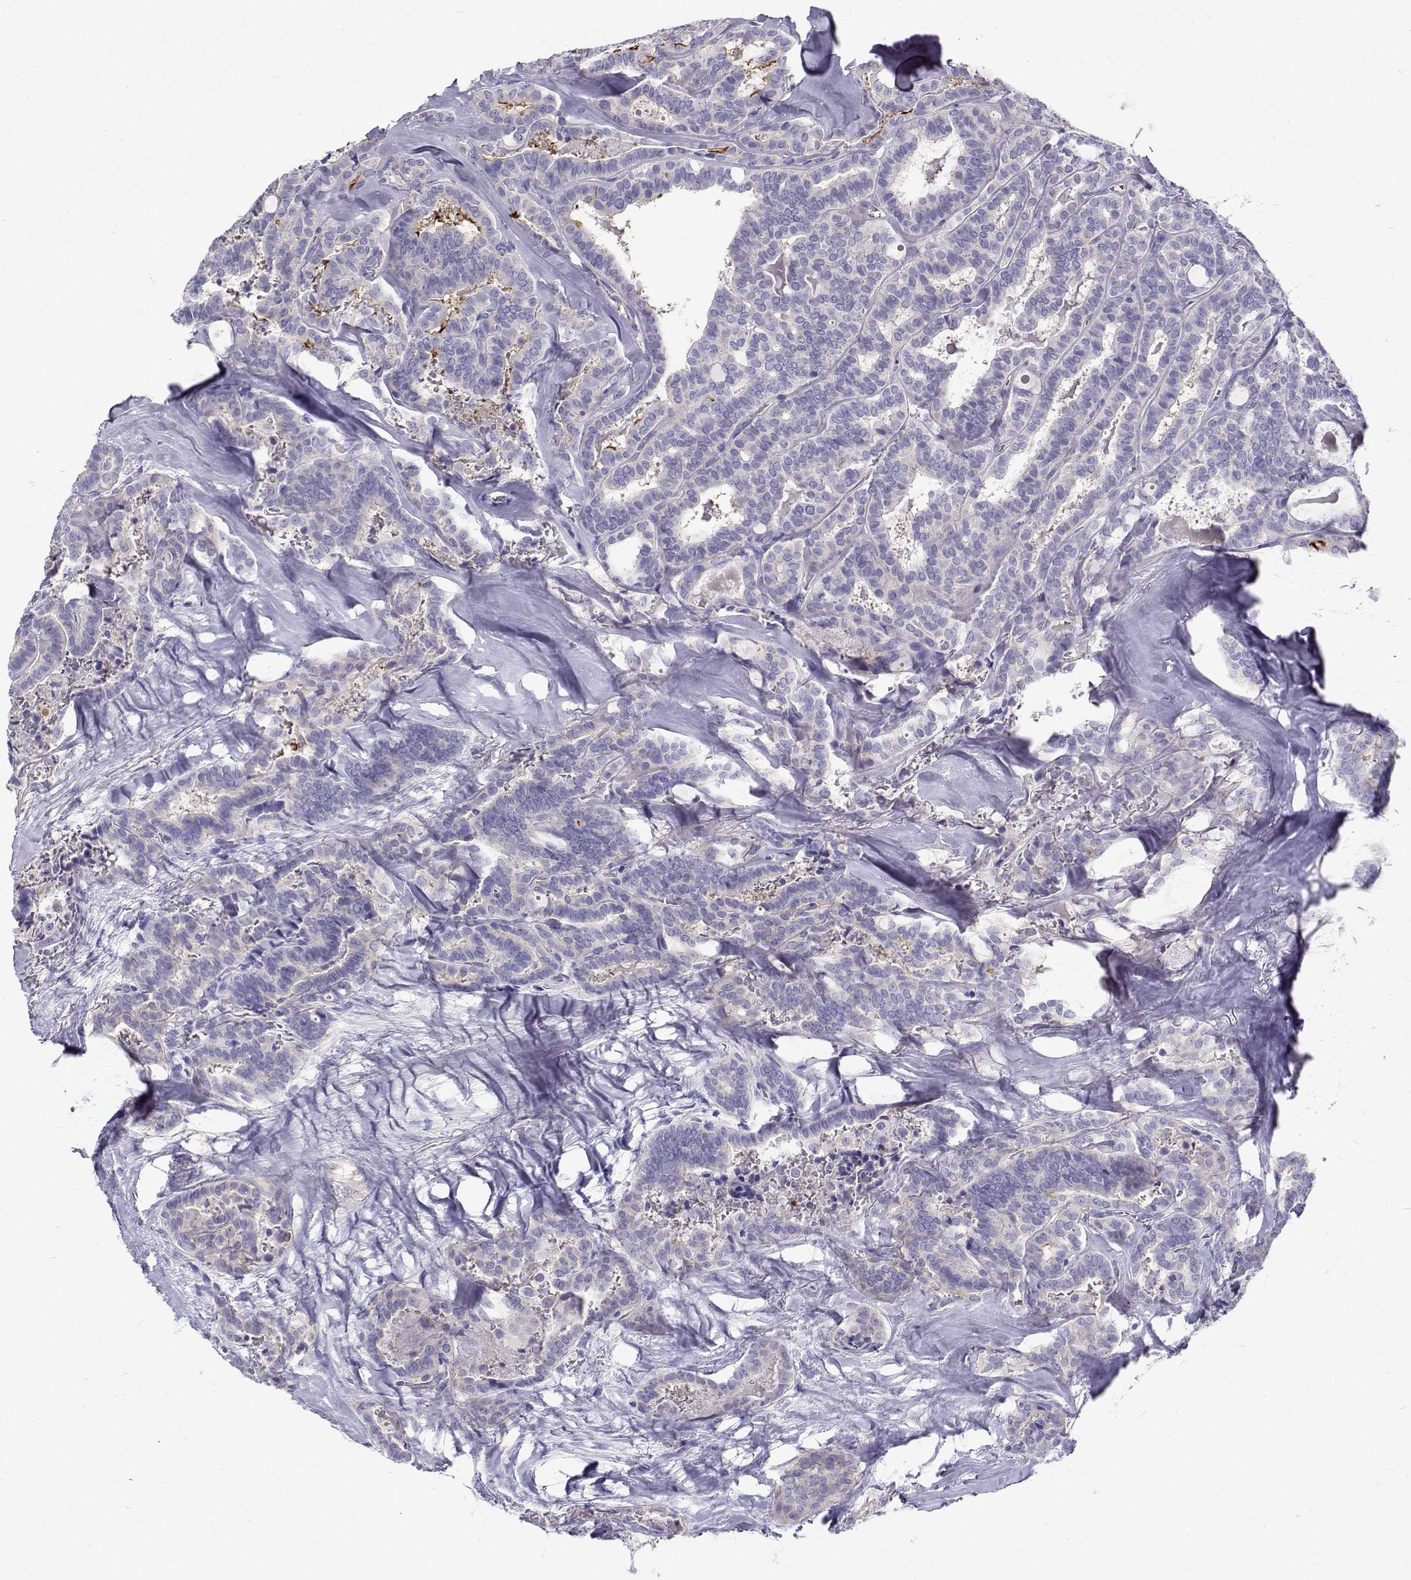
{"staining": {"intensity": "negative", "quantity": "none", "location": "none"}, "tissue": "thyroid cancer", "cell_type": "Tumor cells", "image_type": "cancer", "snomed": [{"axis": "morphology", "description": "Papillary adenocarcinoma, NOS"}, {"axis": "topography", "description": "Thyroid gland"}], "caption": "Micrograph shows no protein staining in tumor cells of papillary adenocarcinoma (thyroid) tissue.", "gene": "IGSF1", "patient": {"sex": "female", "age": 39}}